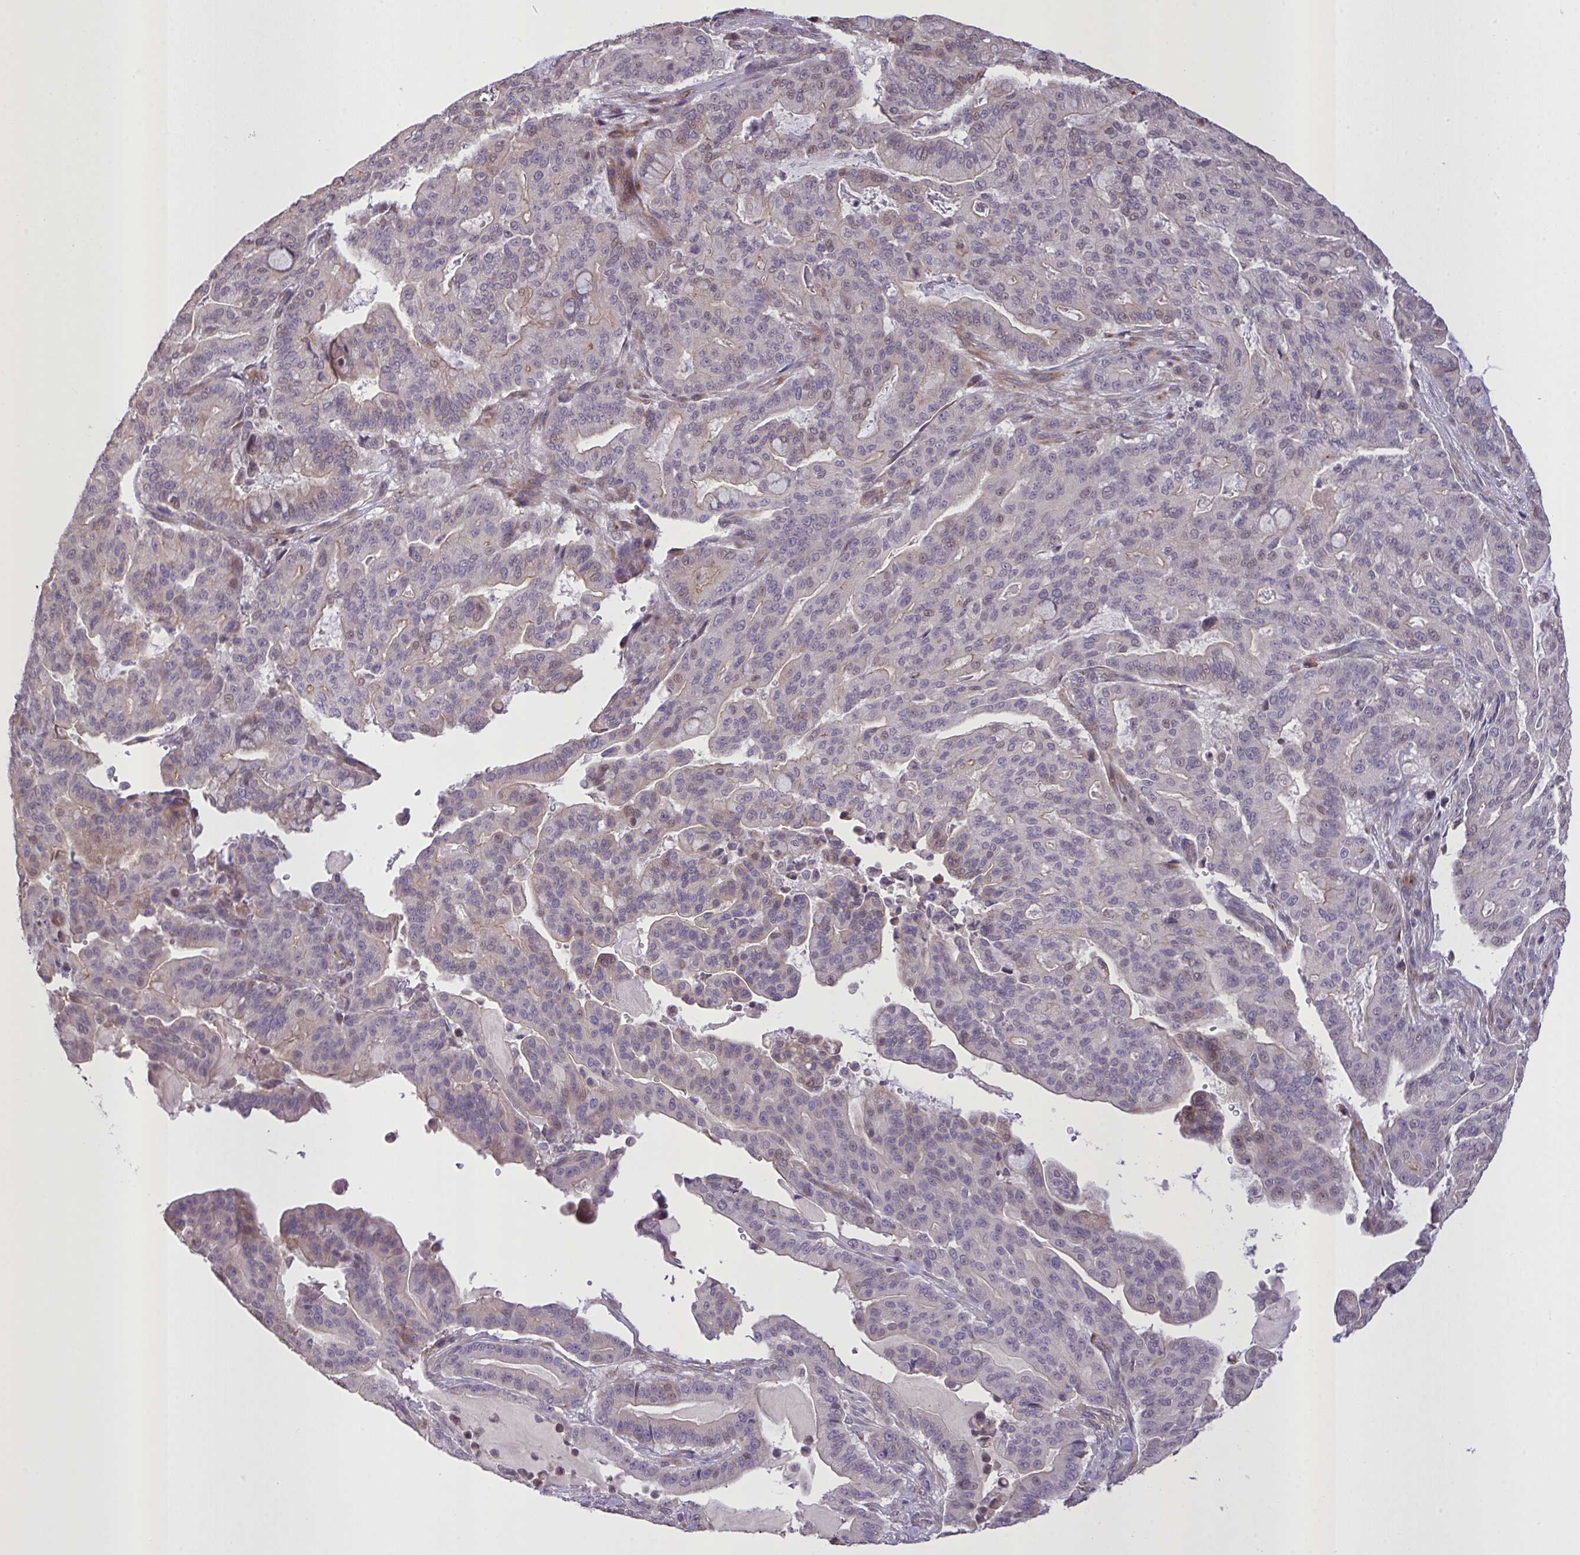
{"staining": {"intensity": "weak", "quantity": "<25%", "location": "cytoplasmic/membranous,nuclear"}, "tissue": "pancreatic cancer", "cell_type": "Tumor cells", "image_type": "cancer", "snomed": [{"axis": "morphology", "description": "Adenocarcinoma, NOS"}, {"axis": "topography", "description": "Pancreas"}], "caption": "Adenocarcinoma (pancreatic) was stained to show a protein in brown. There is no significant staining in tumor cells. The staining is performed using DAB brown chromogen with nuclei counter-stained in using hematoxylin.", "gene": "MRGPRX2", "patient": {"sex": "male", "age": 63}}